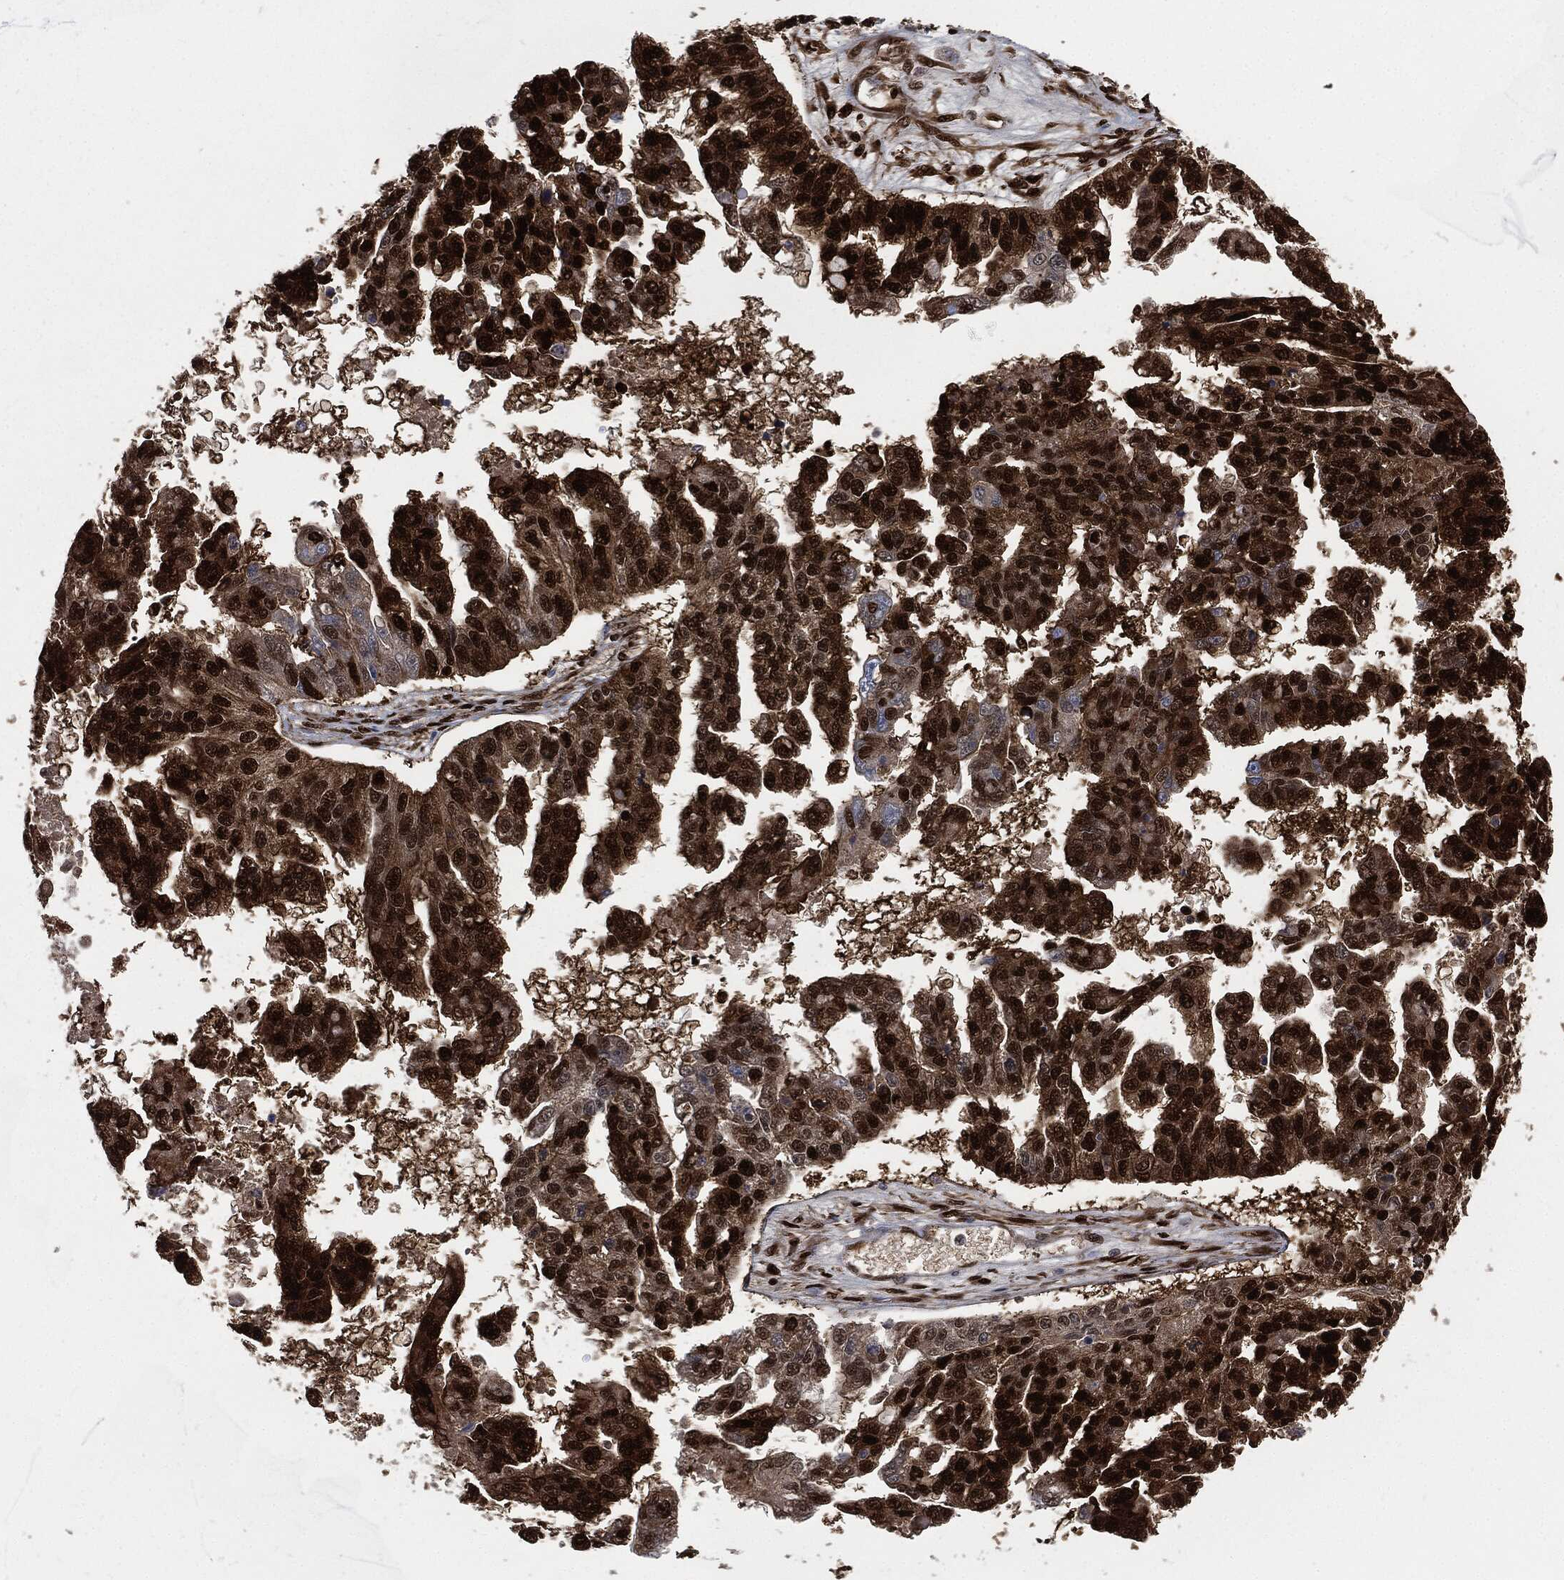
{"staining": {"intensity": "strong", "quantity": "25%-75%", "location": "cytoplasmic/membranous,nuclear"}, "tissue": "ovarian cancer", "cell_type": "Tumor cells", "image_type": "cancer", "snomed": [{"axis": "morphology", "description": "Cystadenocarcinoma, serous, NOS"}, {"axis": "topography", "description": "Ovary"}], "caption": "Ovarian serous cystadenocarcinoma tissue demonstrates strong cytoplasmic/membranous and nuclear expression in approximately 25%-75% of tumor cells", "gene": "DCTN1", "patient": {"sex": "female", "age": 58}}